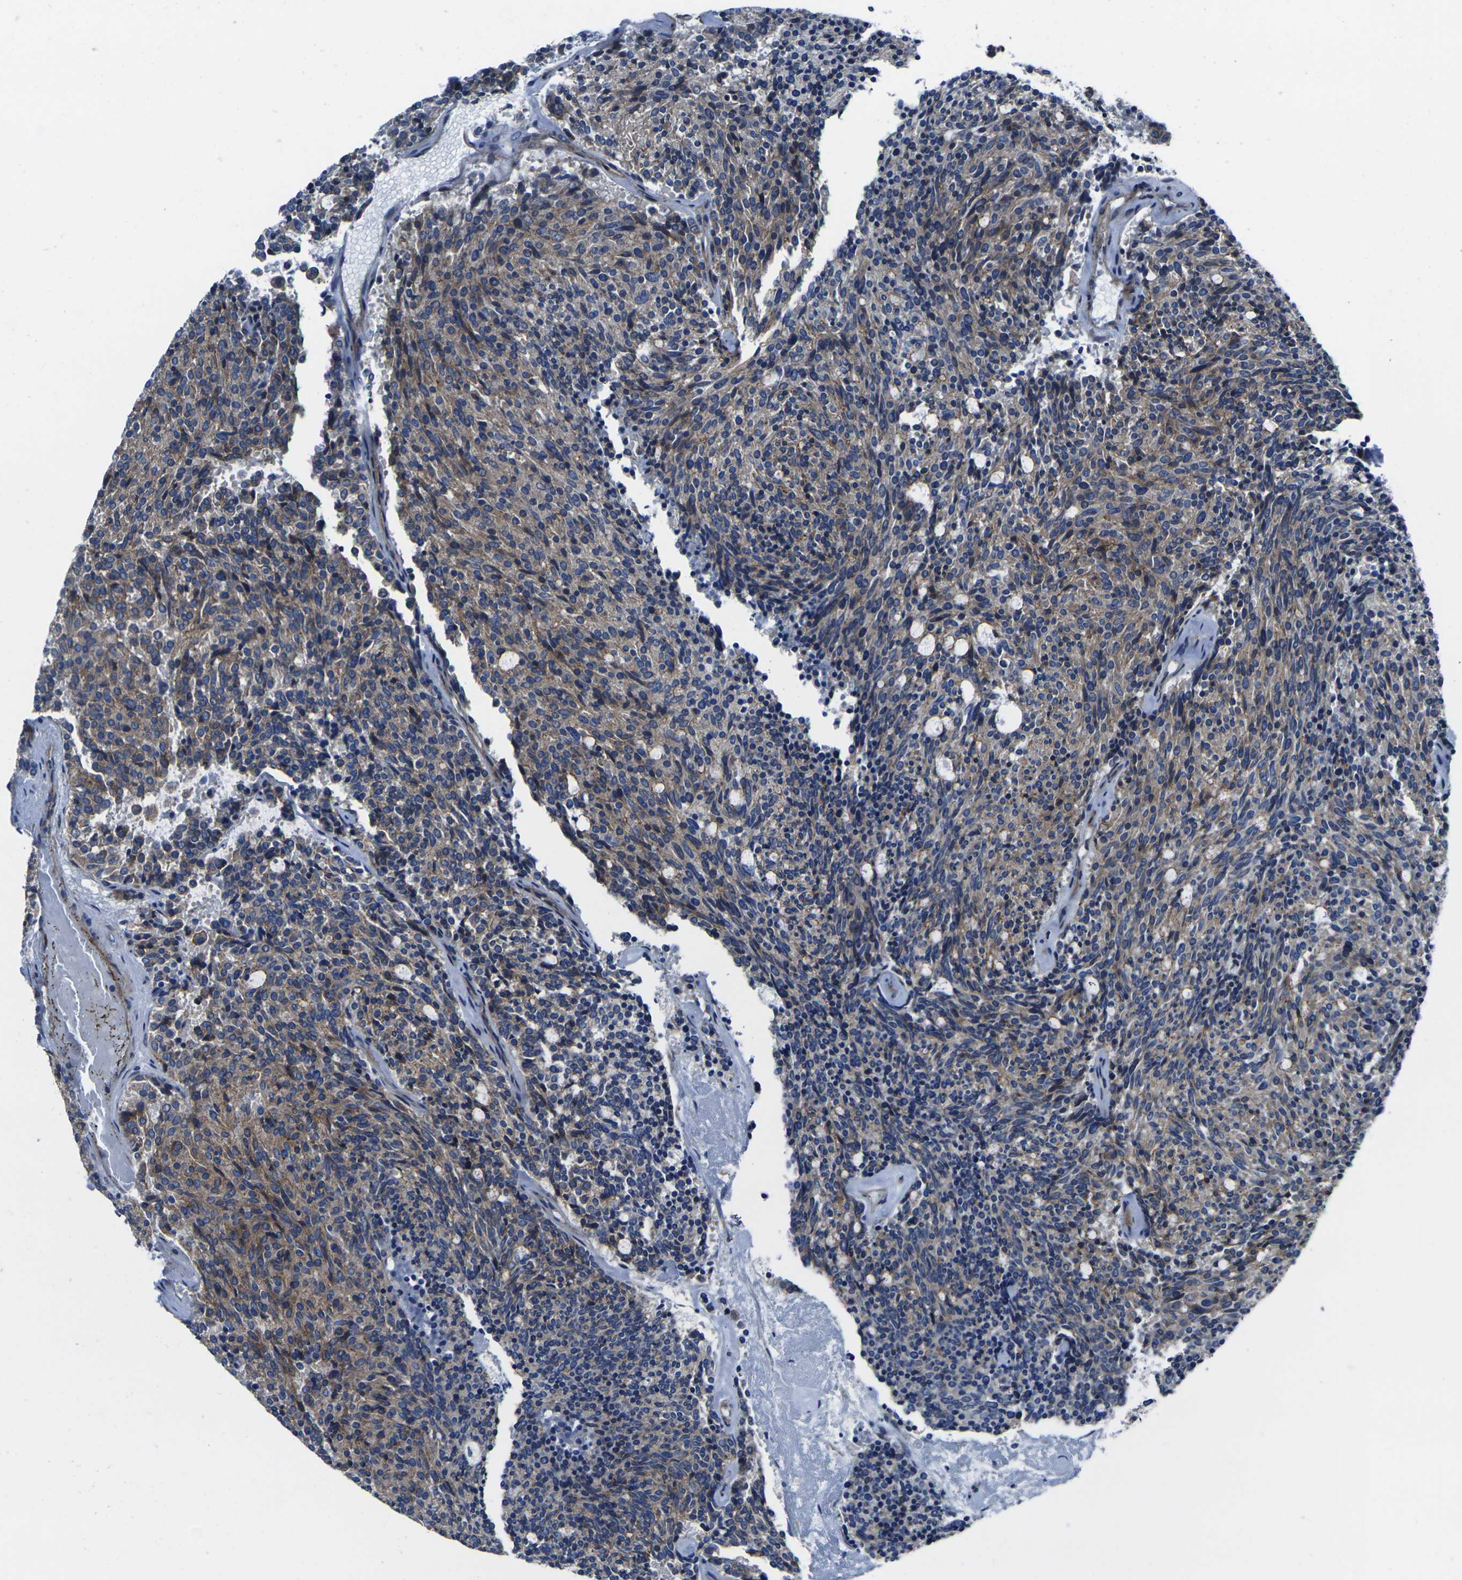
{"staining": {"intensity": "moderate", "quantity": ">75%", "location": "cytoplasmic/membranous"}, "tissue": "carcinoid", "cell_type": "Tumor cells", "image_type": "cancer", "snomed": [{"axis": "morphology", "description": "Carcinoid, malignant, NOS"}, {"axis": "topography", "description": "Pancreas"}], "caption": "Immunohistochemical staining of carcinoid displays moderate cytoplasmic/membranous protein expression in about >75% of tumor cells. (brown staining indicates protein expression, while blue staining denotes nuclei).", "gene": "NUMB", "patient": {"sex": "female", "age": 54}}